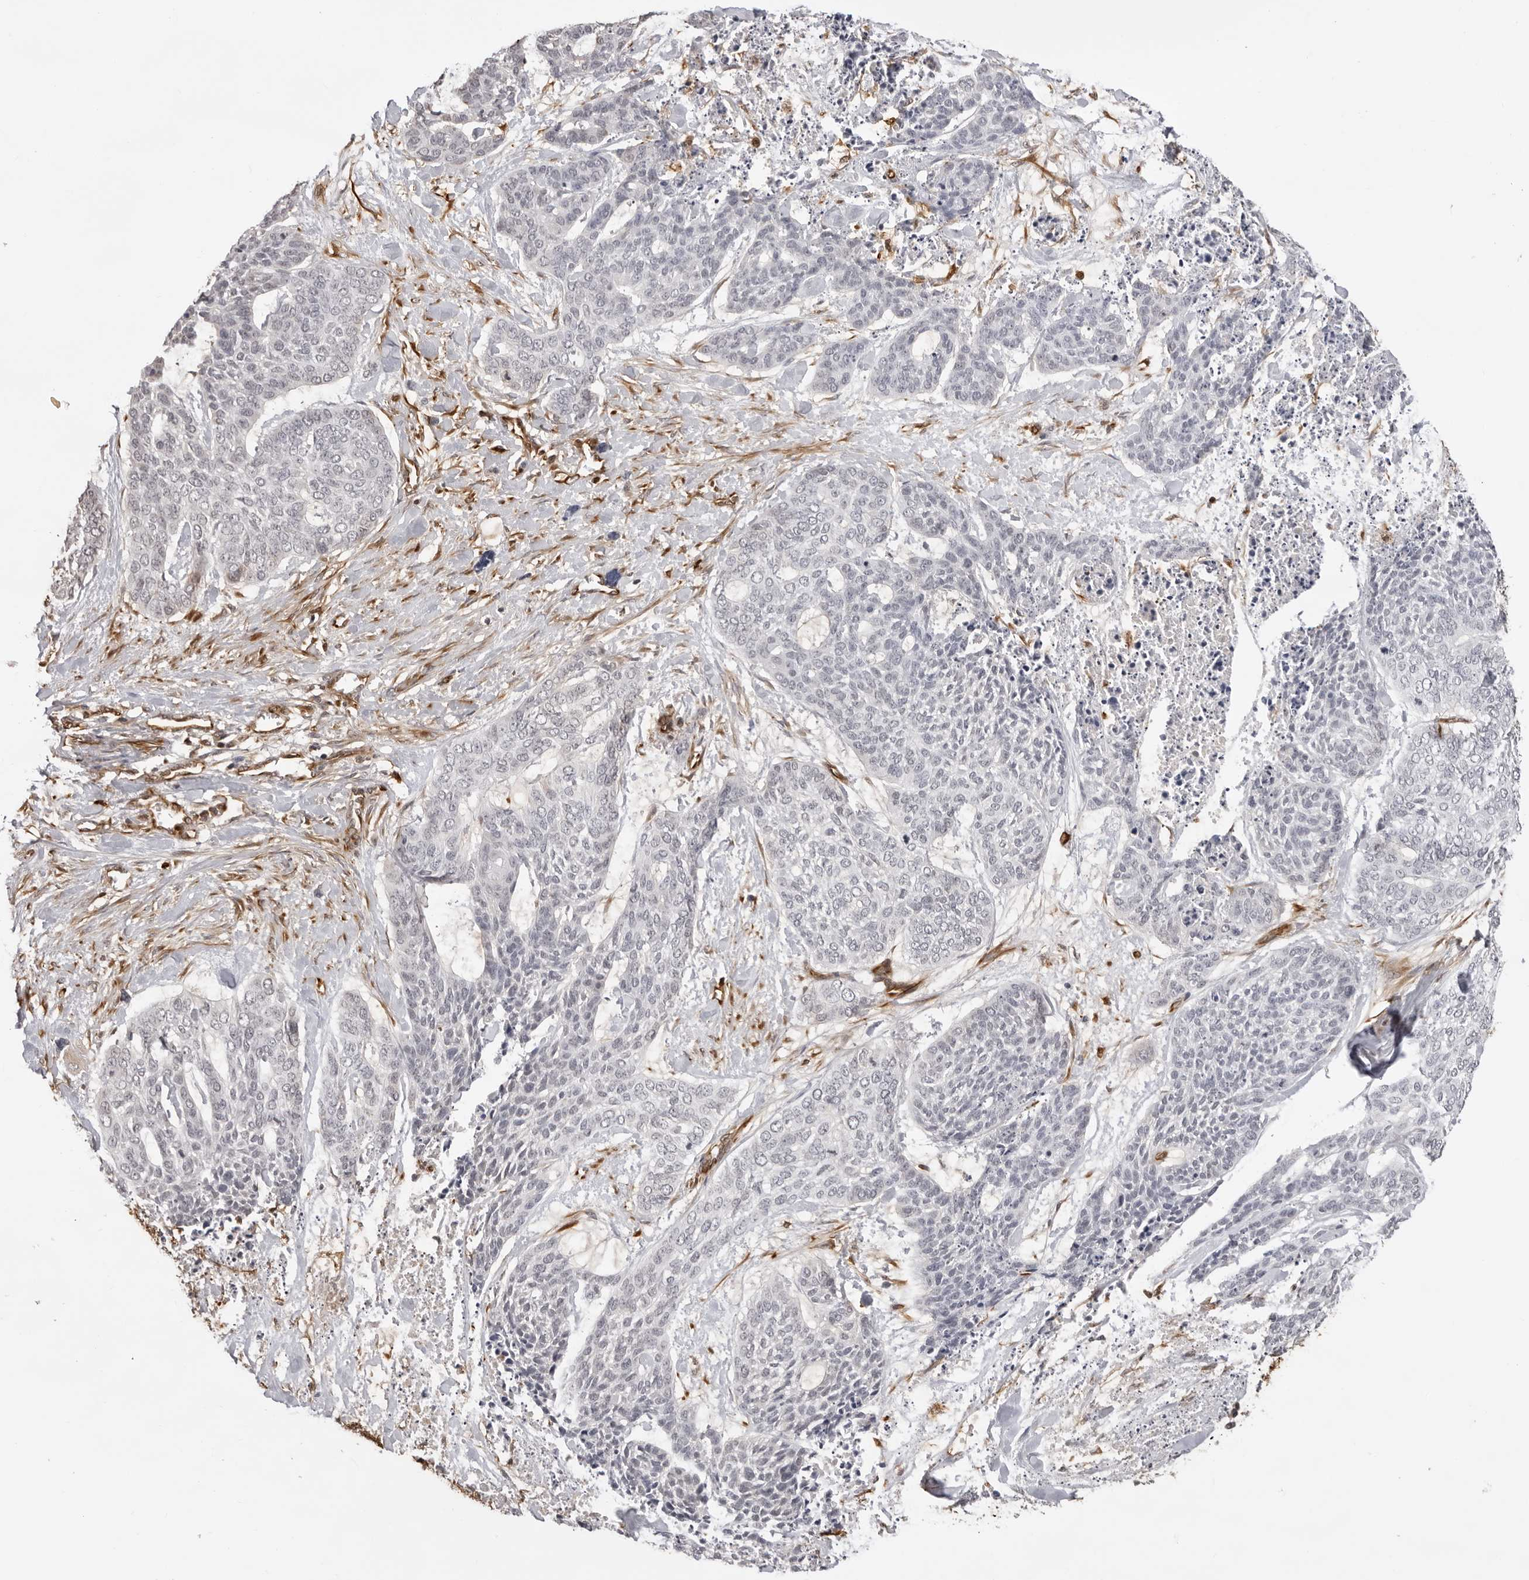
{"staining": {"intensity": "negative", "quantity": "none", "location": "none"}, "tissue": "skin cancer", "cell_type": "Tumor cells", "image_type": "cancer", "snomed": [{"axis": "morphology", "description": "Basal cell carcinoma"}, {"axis": "topography", "description": "Skin"}], "caption": "Immunohistochemical staining of human basal cell carcinoma (skin) demonstrates no significant expression in tumor cells. Brightfield microscopy of immunohistochemistry stained with DAB (3,3'-diaminobenzidine) (brown) and hematoxylin (blue), captured at high magnification.", "gene": "DYNLT5", "patient": {"sex": "female", "age": 64}}